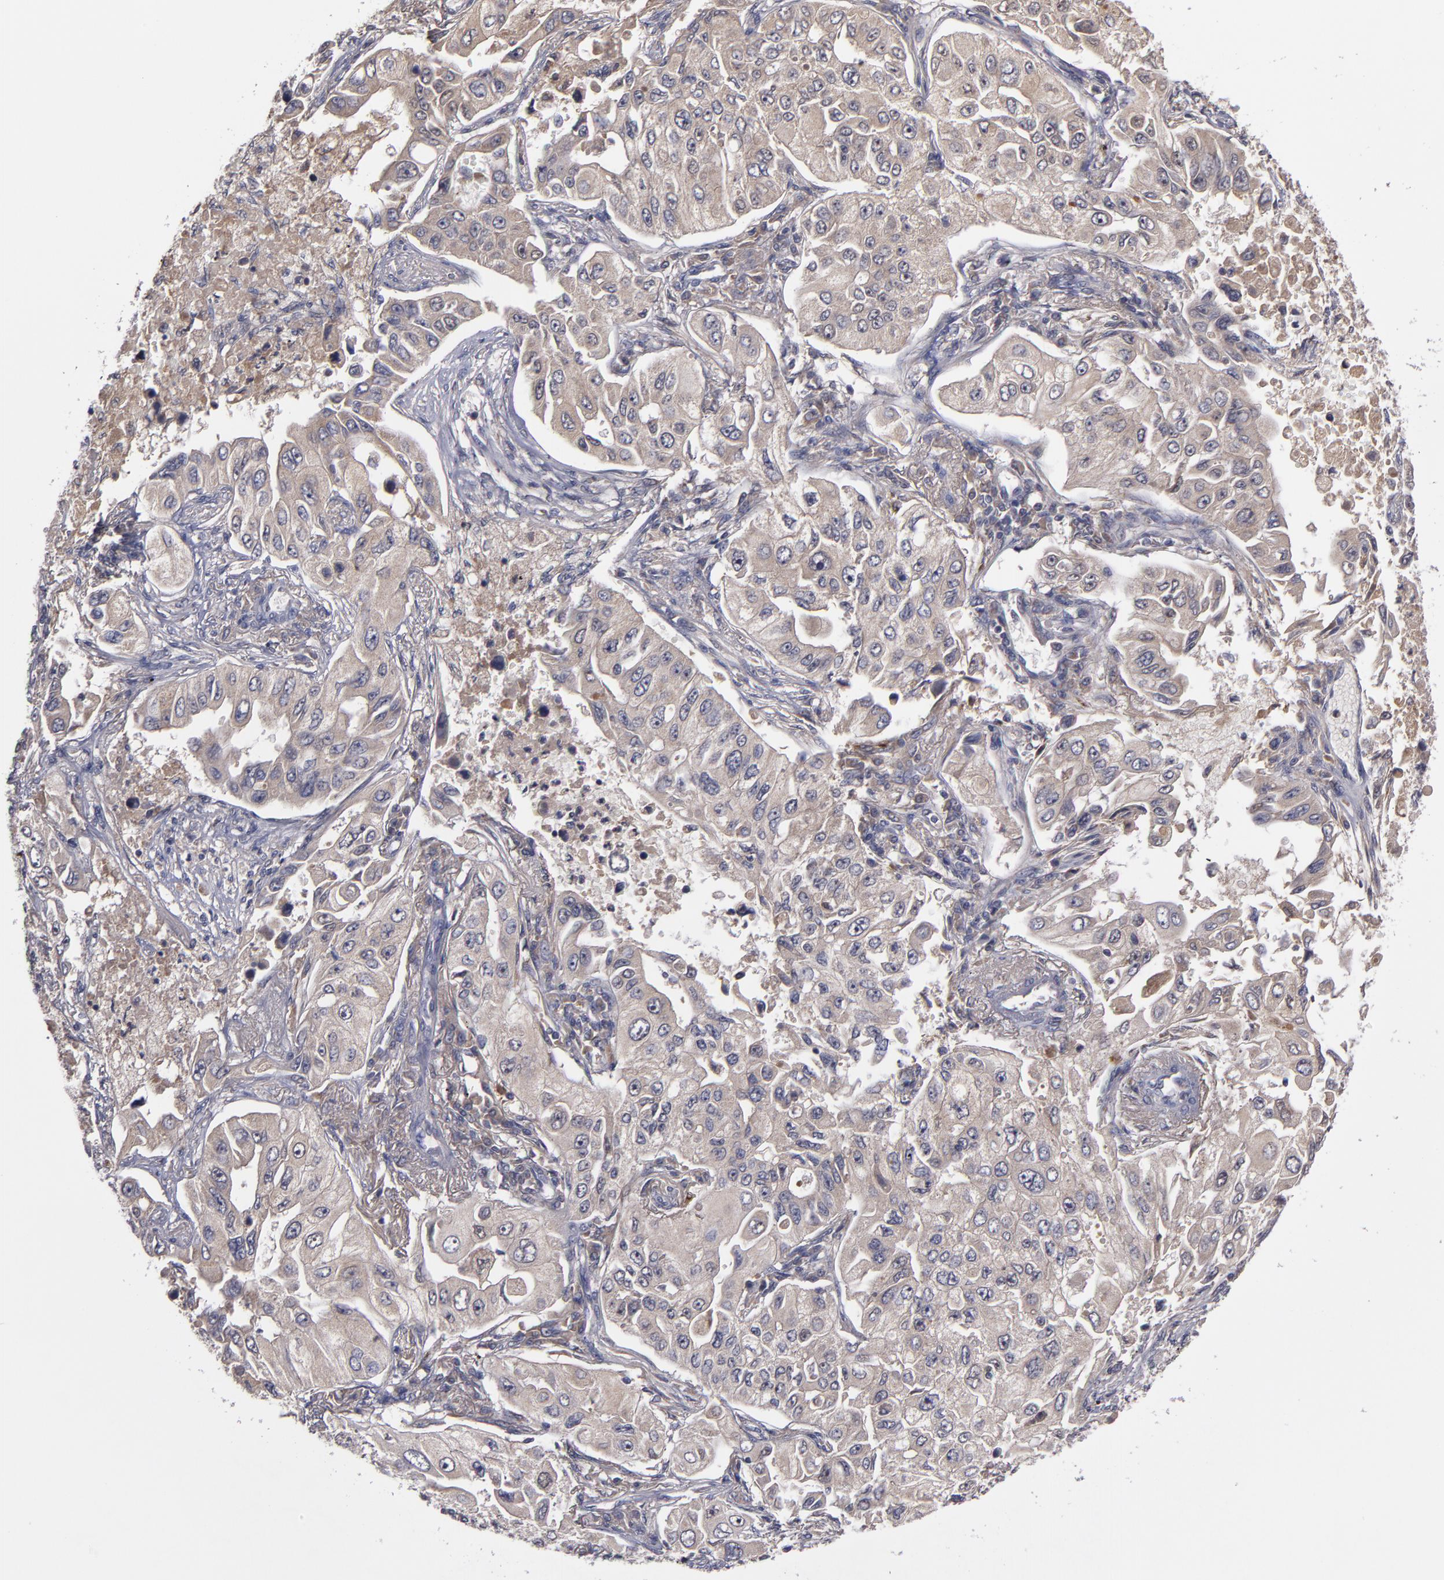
{"staining": {"intensity": "weak", "quantity": ">75%", "location": "cytoplasmic/membranous"}, "tissue": "lung cancer", "cell_type": "Tumor cells", "image_type": "cancer", "snomed": [{"axis": "morphology", "description": "Adenocarcinoma, NOS"}, {"axis": "topography", "description": "Lung"}], "caption": "About >75% of tumor cells in adenocarcinoma (lung) exhibit weak cytoplasmic/membranous protein staining as visualized by brown immunohistochemical staining.", "gene": "MMP11", "patient": {"sex": "male", "age": 84}}